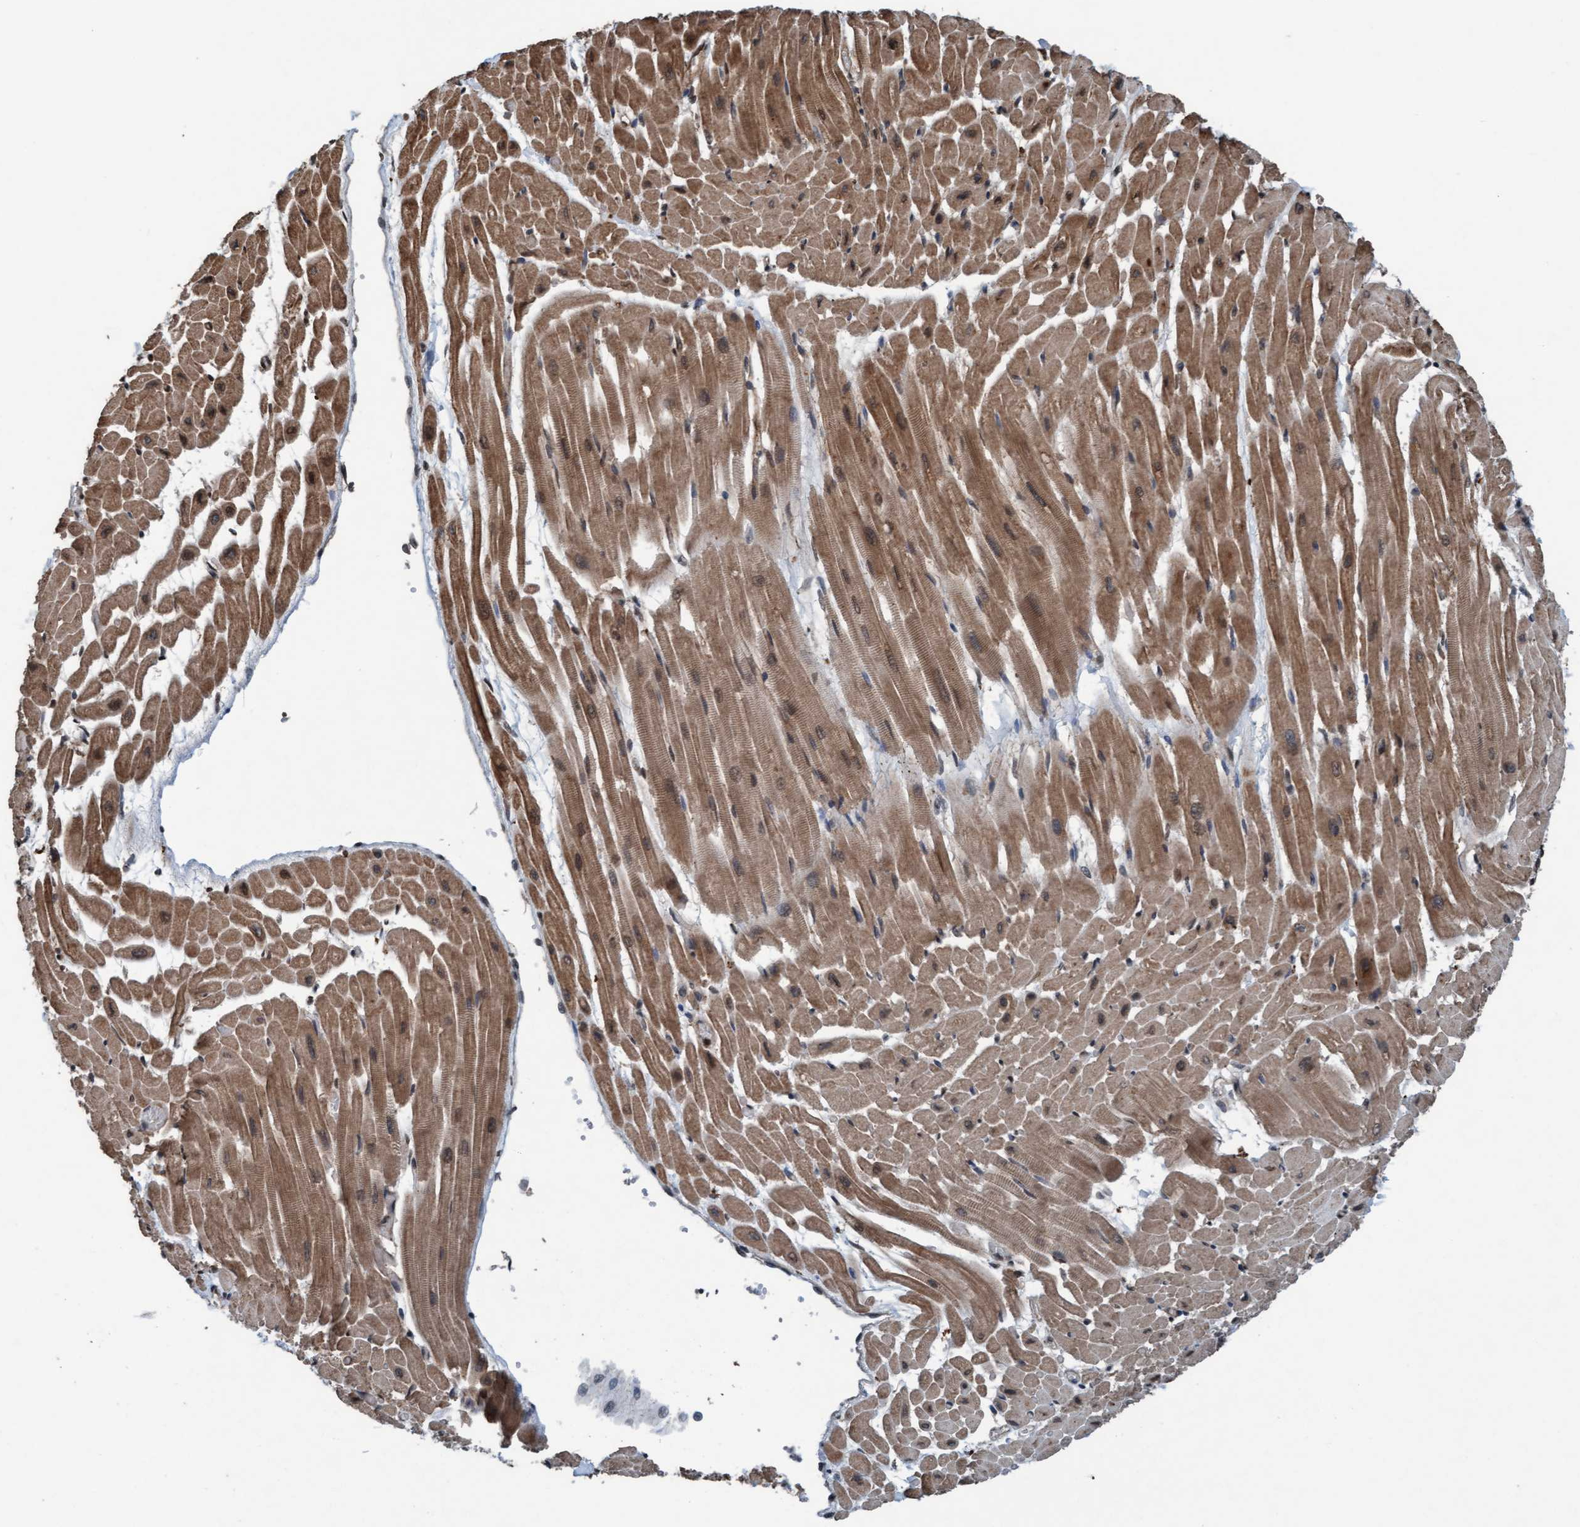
{"staining": {"intensity": "strong", "quantity": ">75%", "location": "cytoplasmic/membranous"}, "tissue": "heart muscle", "cell_type": "Cardiomyocytes", "image_type": "normal", "snomed": [{"axis": "morphology", "description": "Normal tissue, NOS"}, {"axis": "topography", "description": "Heart"}], "caption": "IHC (DAB (3,3'-diaminobenzidine)) staining of benign human heart muscle displays strong cytoplasmic/membranous protein positivity in approximately >75% of cardiomyocytes.", "gene": "PLXNB2", "patient": {"sex": "male", "age": 45}}